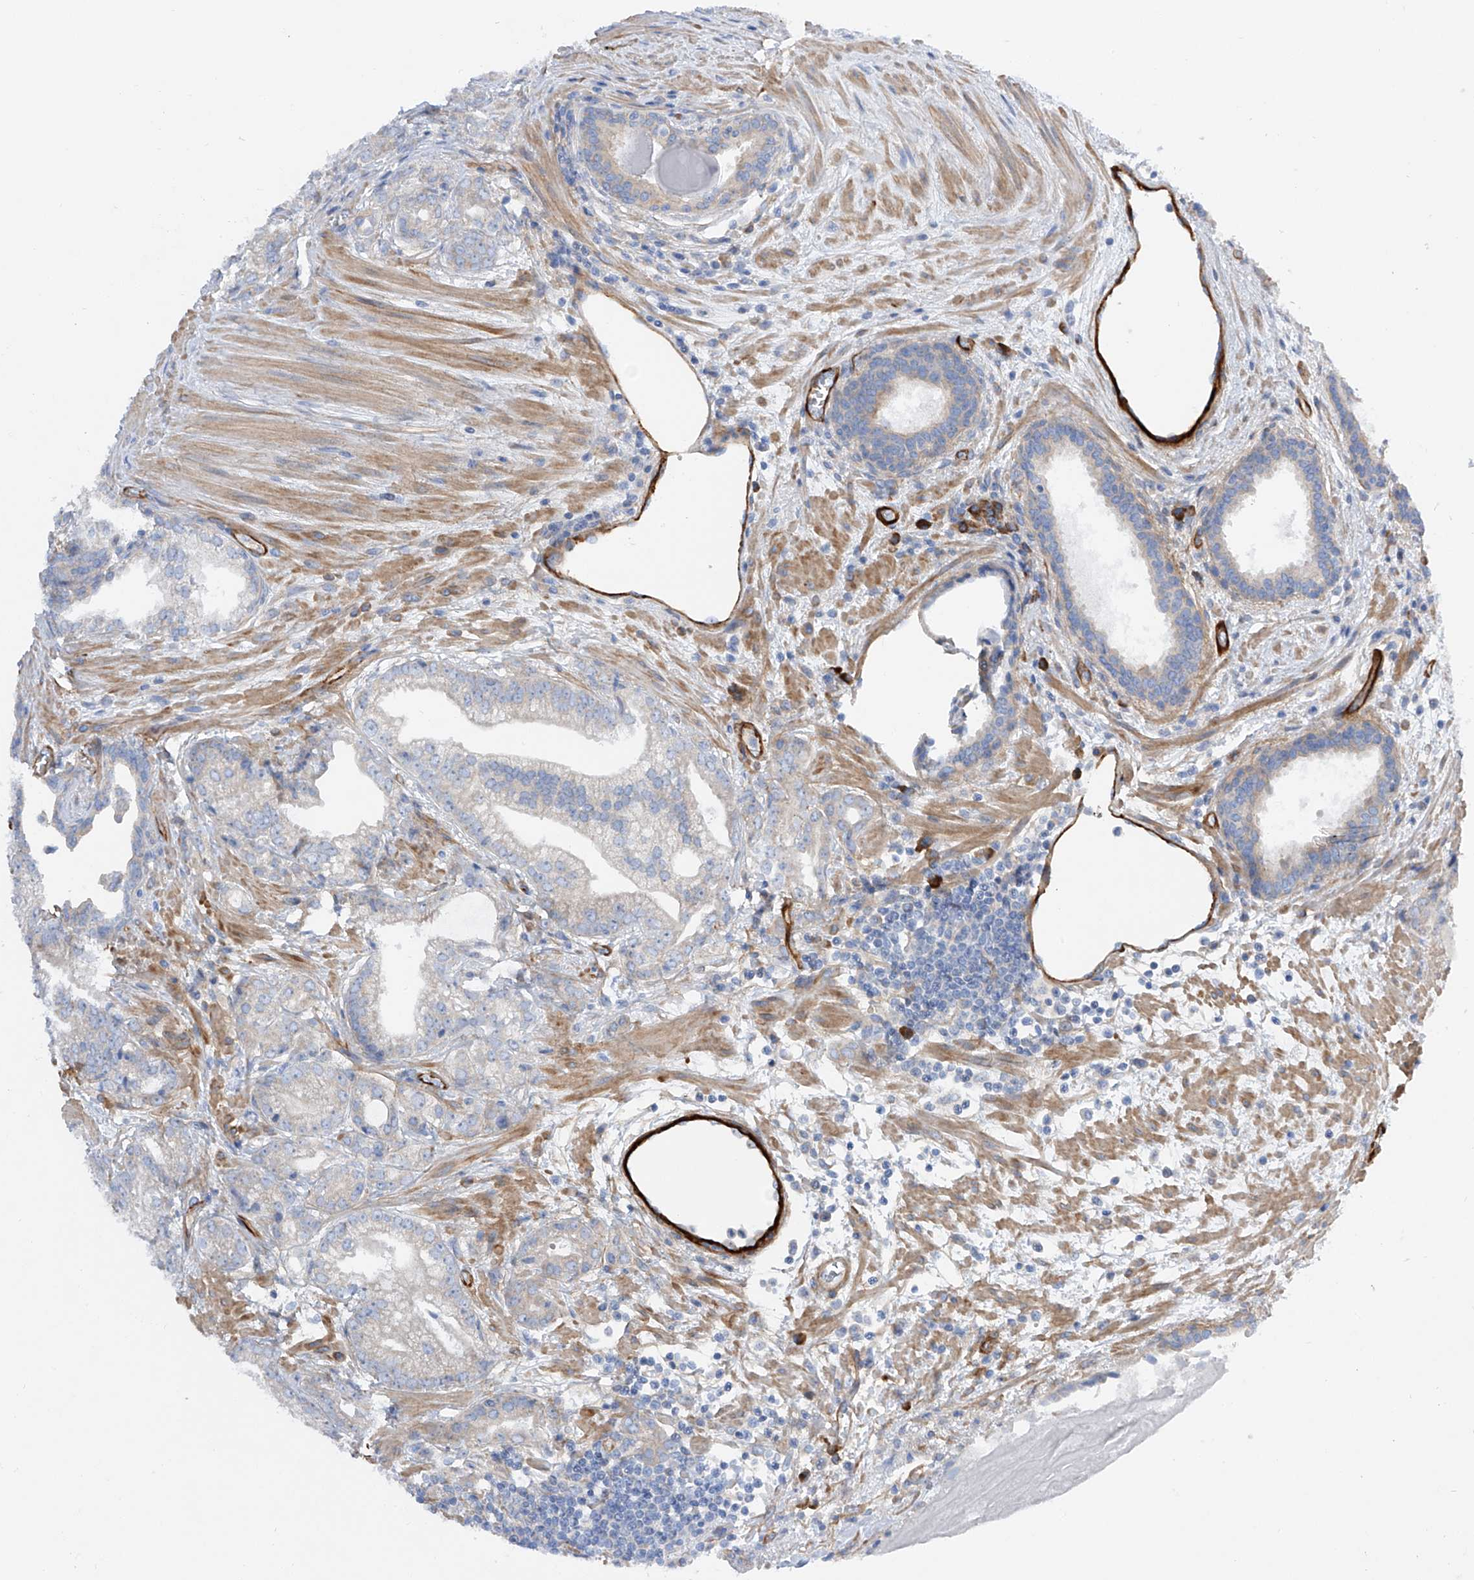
{"staining": {"intensity": "negative", "quantity": "none", "location": "none"}, "tissue": "prostate cancer", "cell_type": "Tumor cells", "image_type": "cancer", "snomed": [{"axis": "morphology", "description": "Normal morphology"}, {"axis": "morphology", "description": "Adenocarcinoma, Low grade"}, {"axis": "topography", "description": "Prostate"}], "caption": "A high-resolution image shows immunohistochemistry staining of low-grade adenocarcinoma (prostate), which shows no significant expression in tumor cells.", "gene": "LCA5", "patient": {"sex": "male", "age": 72}}